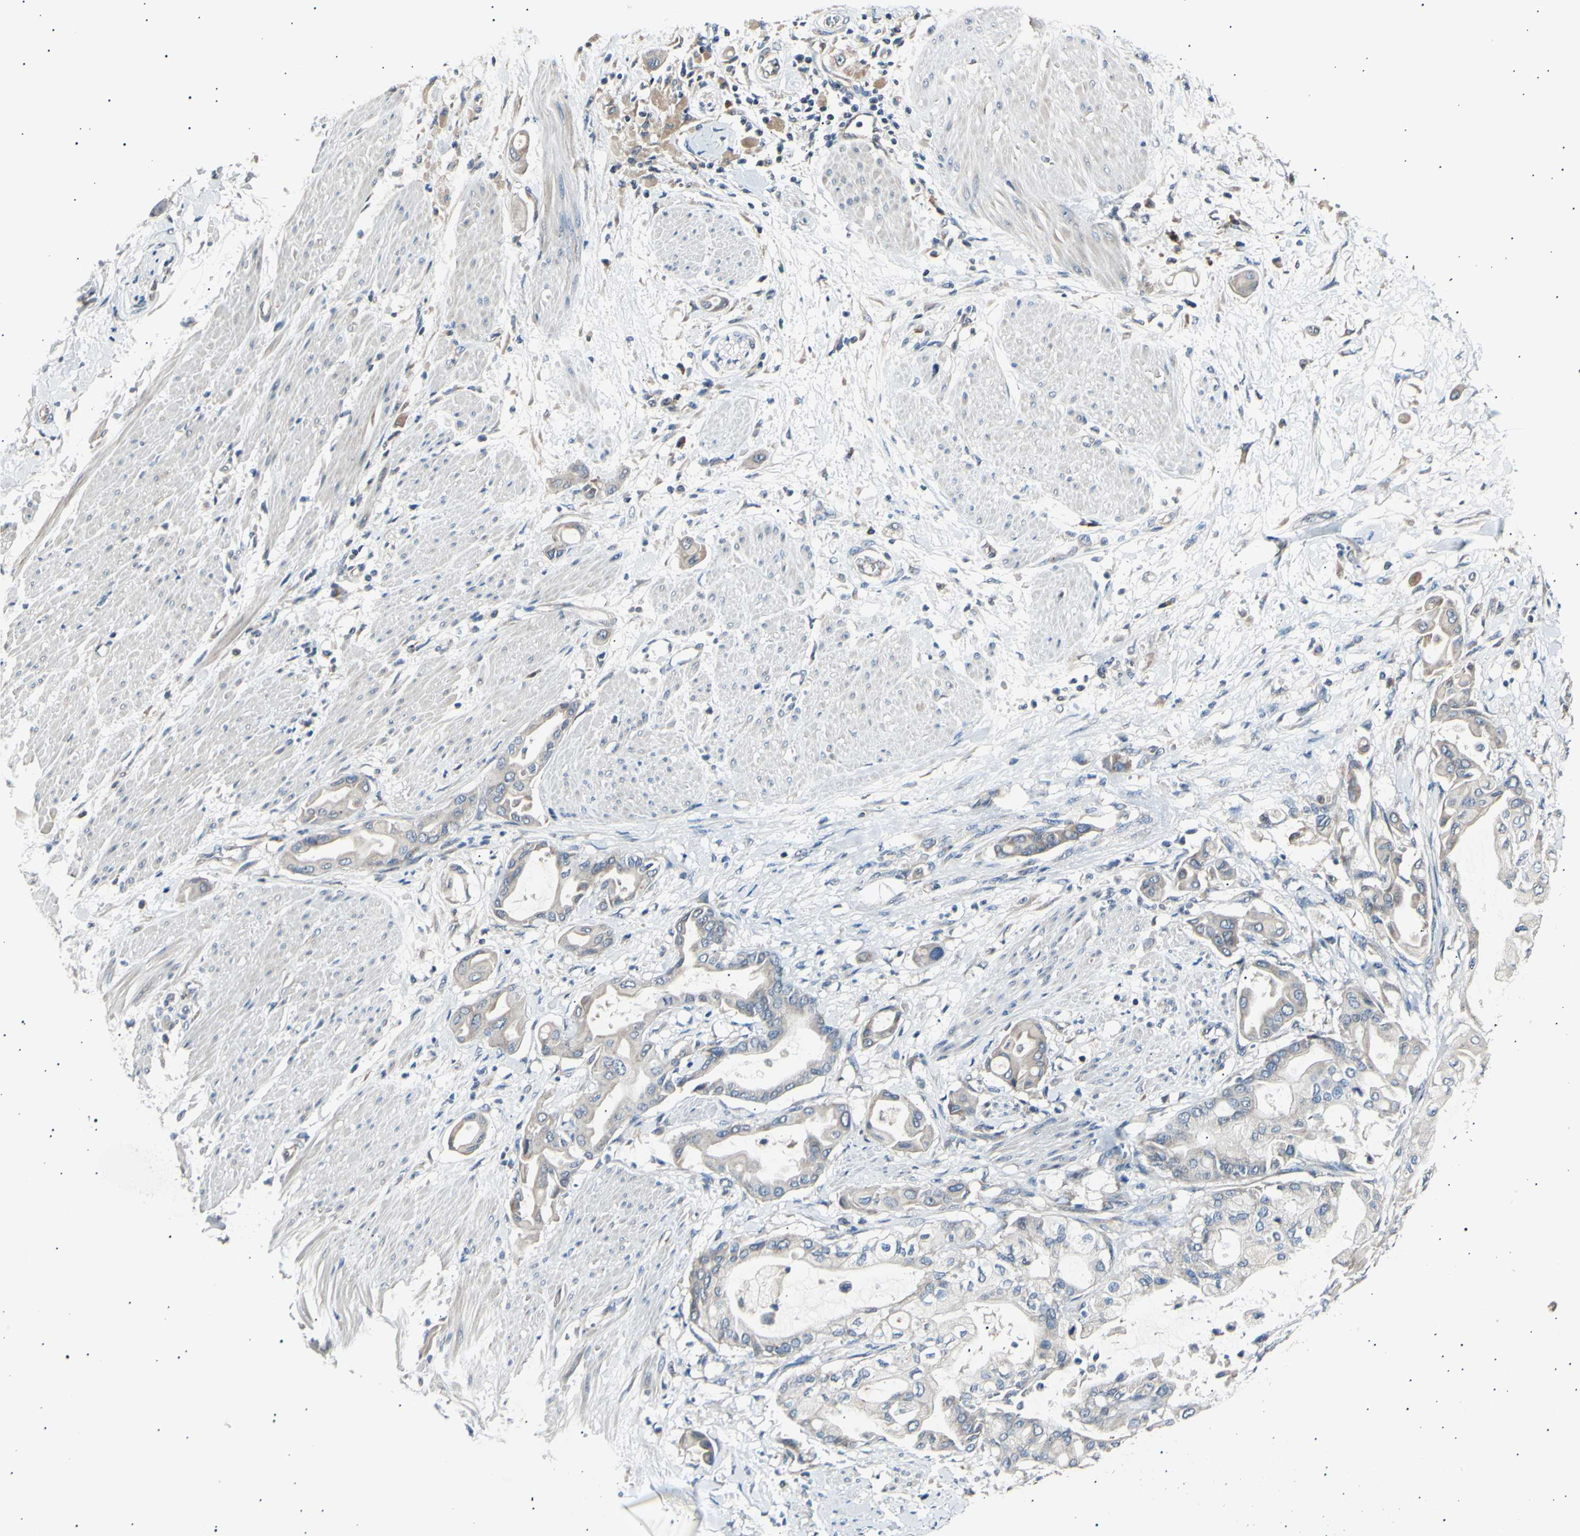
{"staining": {"intensity": "weak", "quantity": ">75%", "location": "cytoplasmic/membranous"}, "tissue": "pancreatic cancer", "cell_type": "Tumor cells", "image_type": "cancer", "snomed": [{"axis": "morphology", "description": "Adenocarcinoma, NOS"}, {"axis": "morphology", "description": "Adenocarcinoma, metastatic, NOS"}, {"axis": "topography", "description": "Lymph node"}, {"axis": "topography", "description": "Pancreas"}, {"axis": "topography", "description": "Duodenum"}], "caption": "Immunohistochemical staining of human pancreatic cancer shows weak cytoplasmic/membranous protein positivity in about >75% of tumor cells.", "gene": "ITGA6", "patient": {"sex": "female", "age": 64}}